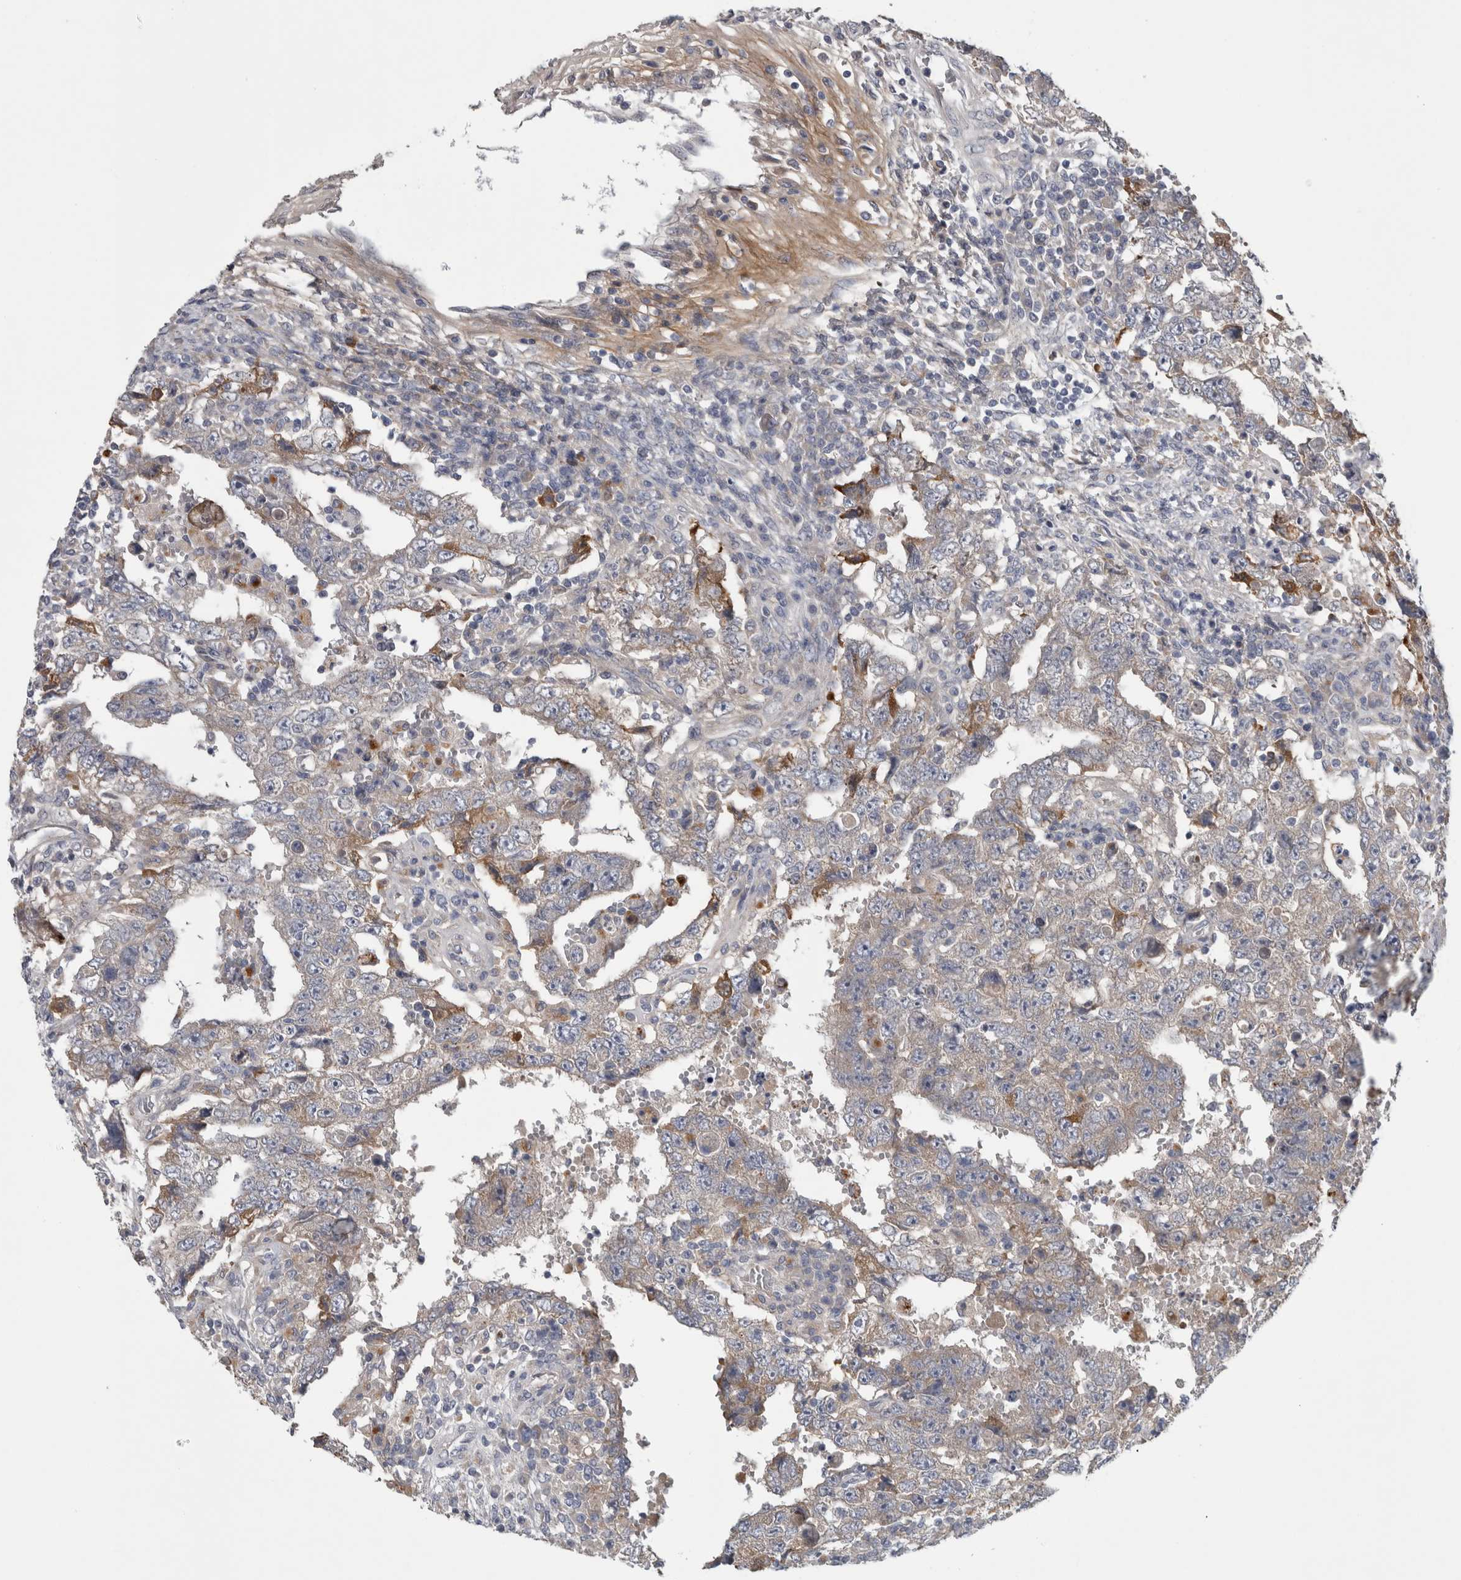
{"staining": {"intensity": "negative", "quantity": "none", "location": "none"}, "tissue": "testis cancer", "cell_type": "Tumor cells", "image_type": "cancer", "snomed": [{"axis": "morphology", "description": "Carcinoma, Embryonal, NOS"}, {"axis": "topography", "description": "Testis"}], "caption": "IHC of human testis cancer demonstrates no staining in tumor cells.", "gene": "ATXN2", "patient": {"sex": "male", "age": 26}}